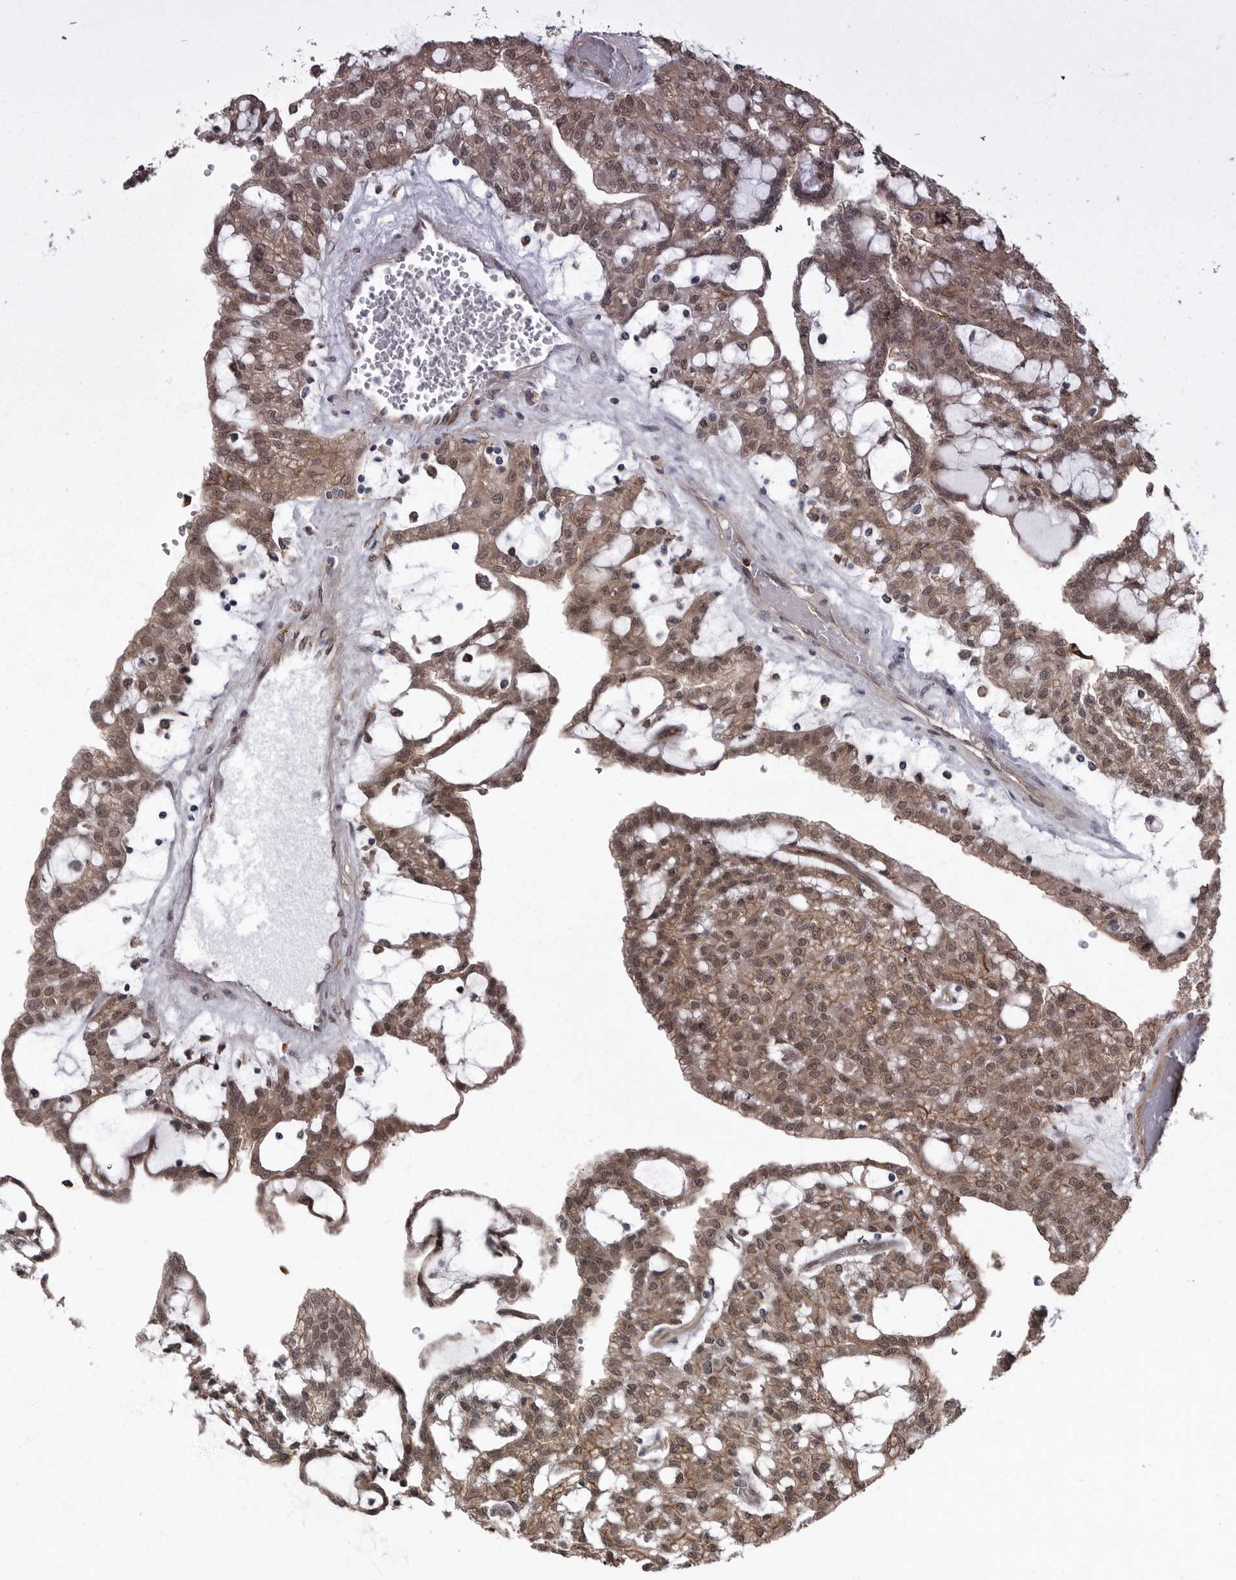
{"staining": {"intensity": "moderate", "quantity": ">75%", "location": "cytoplasmic/membranous,nuclear"}, "tissue": "renal cancer", "cell_type": "Tumor cells", "image_type": "cancer", "snomed": [{"axis": "morphology", "description": "Adenocarcinoma, NOS"}, {"axis": "topography", "description": "Kidney"}], "caption": "Immunohistochemical staining of human adenocarcinoma (renal) shows moderate cytoplasmic/membranous and nuclear protein expression in approximately >75% of tumor cells.", "gene": "ABL1", "patient": {"sex": "male", "age": 63}}